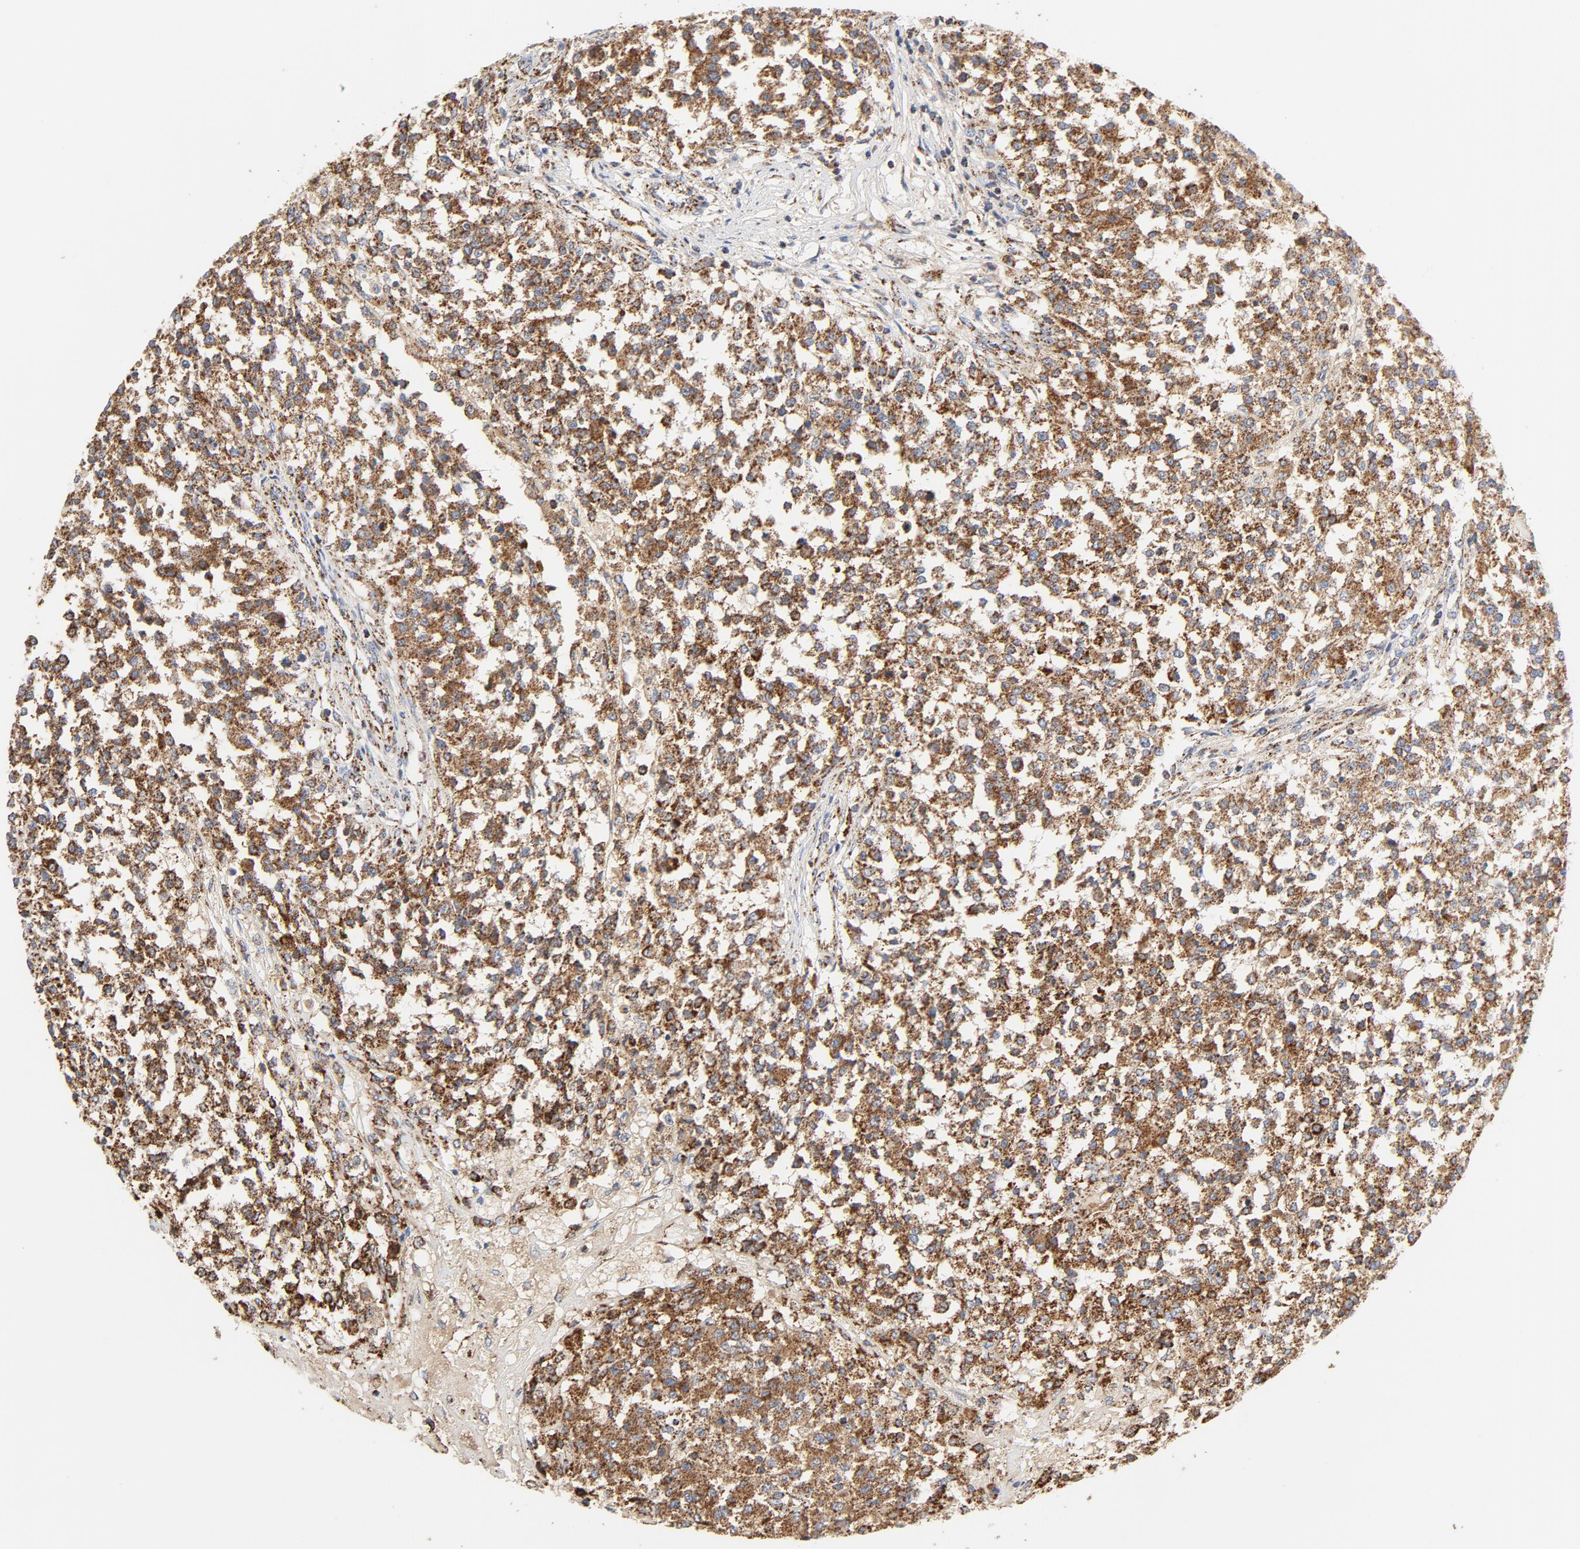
{"staining": {"intensity": "strong", "quantity": ">75%", "location": "cytoplasmic/membranous"}, "tissue": "testis cancer", "cell_type": "Tumor cells", "image_type": "cancer", "snomed": [{"axis": "morphology", "description": "Seminoma, NOS"}, {"axis": "topography", "description": "Testis"}], "caption": "Immunohistochemical staining of human seminoma (testis) demonstrates strong cytoplasmic/membranous protein staining in approximately >75% of tumor cells.", "gene": "PCNX4", "patient": {"sex": "male", "age": 59}}